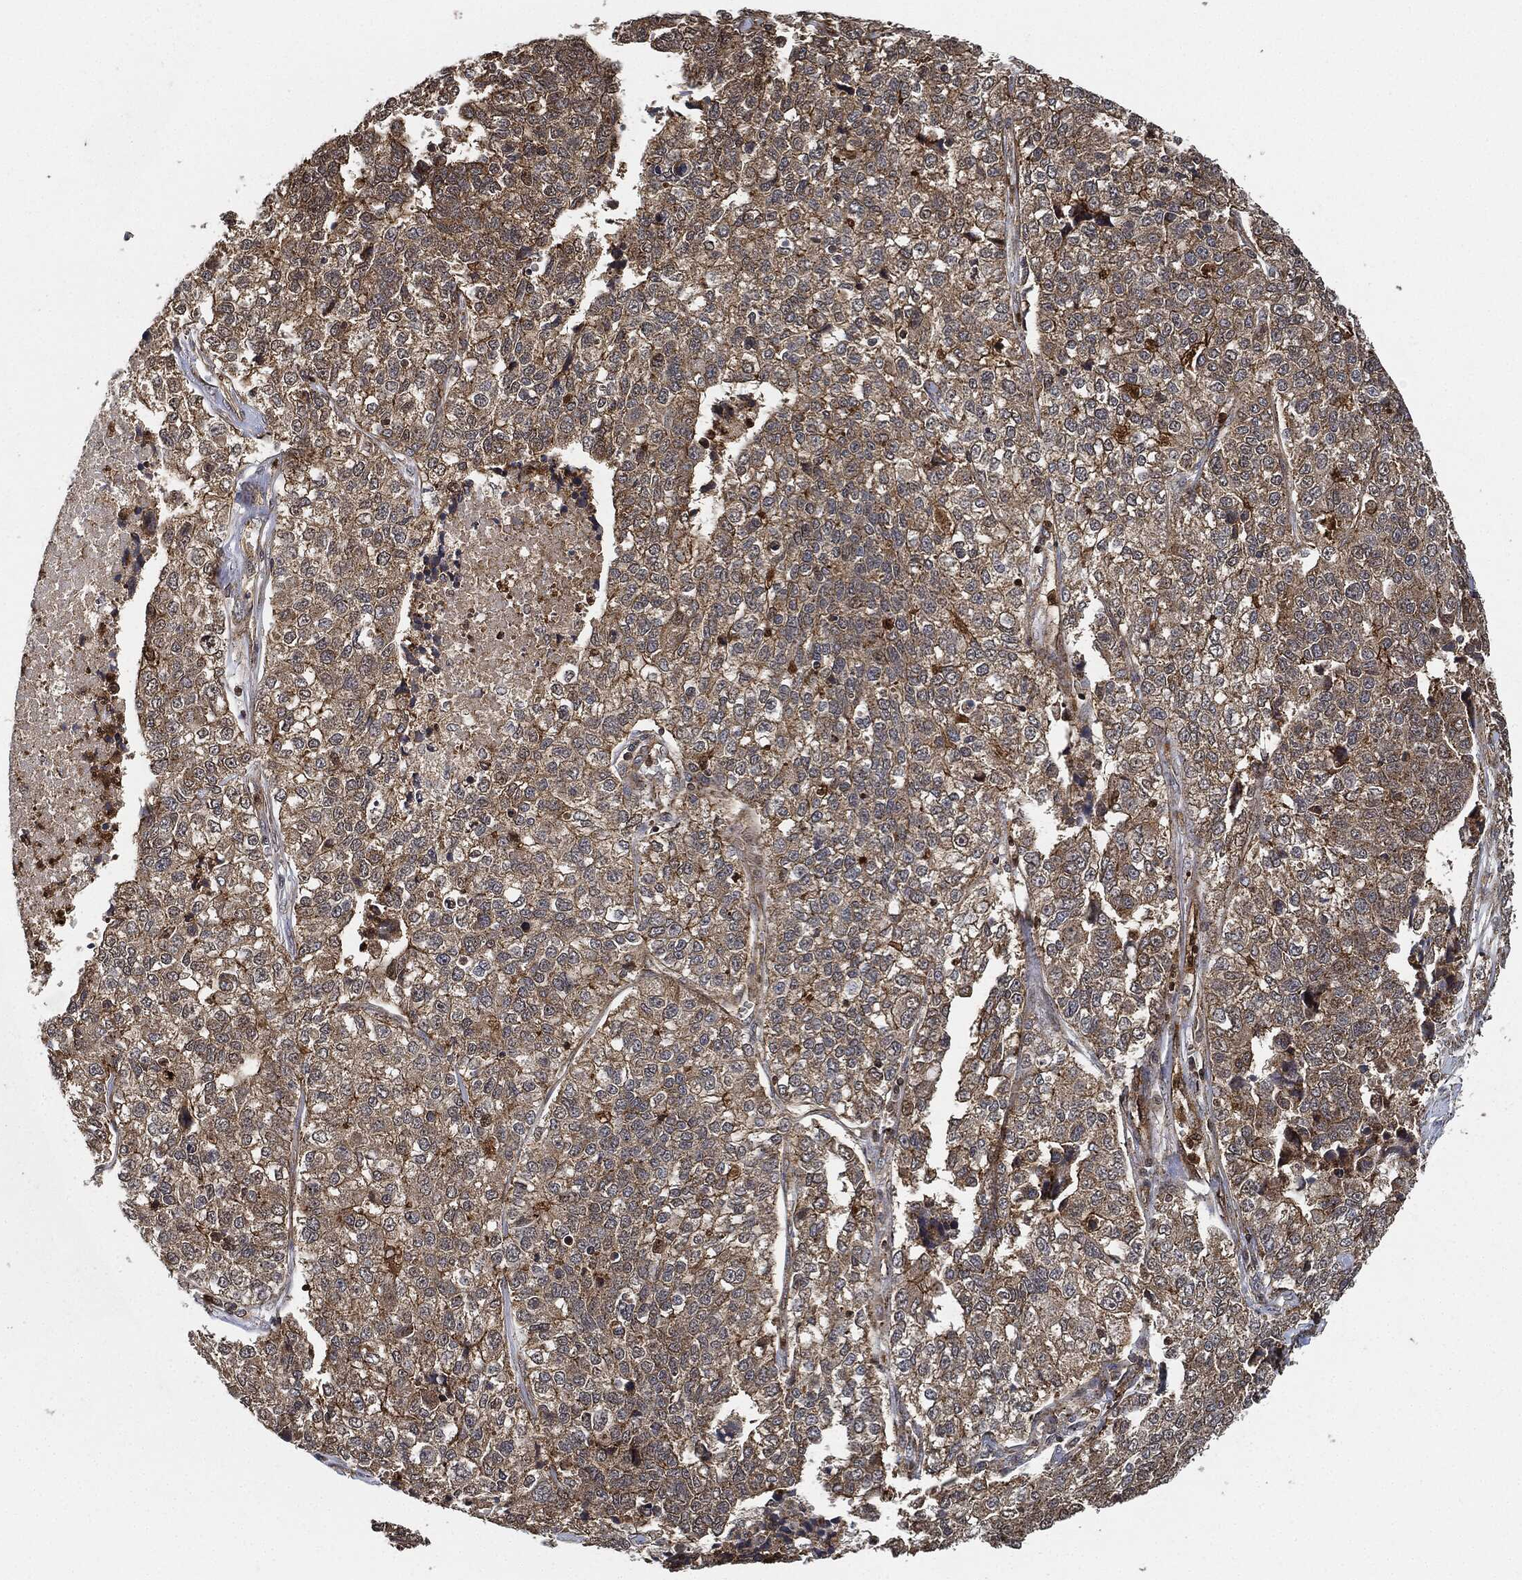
{"staining": {"intensity": "moderate", "quantity": "25%-75%", "location": "cytoplasmic/membranous"}, "tissue": "lung cancer", "cell_type": "Tumor cells", "image_type": "cancer", "snomed": [{"axis": "morphology", "description": "Adenocarcinoma, NOS"}, {"axis": "topography", "description": "Lung"}], "caption": "Brown immunohistochemical staining in human lung cancer reveals moderate cytoplasmic/membranous expression in about 25%-75% of tumor cells.", "gene": "MAP3K3", "patient": {"sex": "male", "age": 49}}